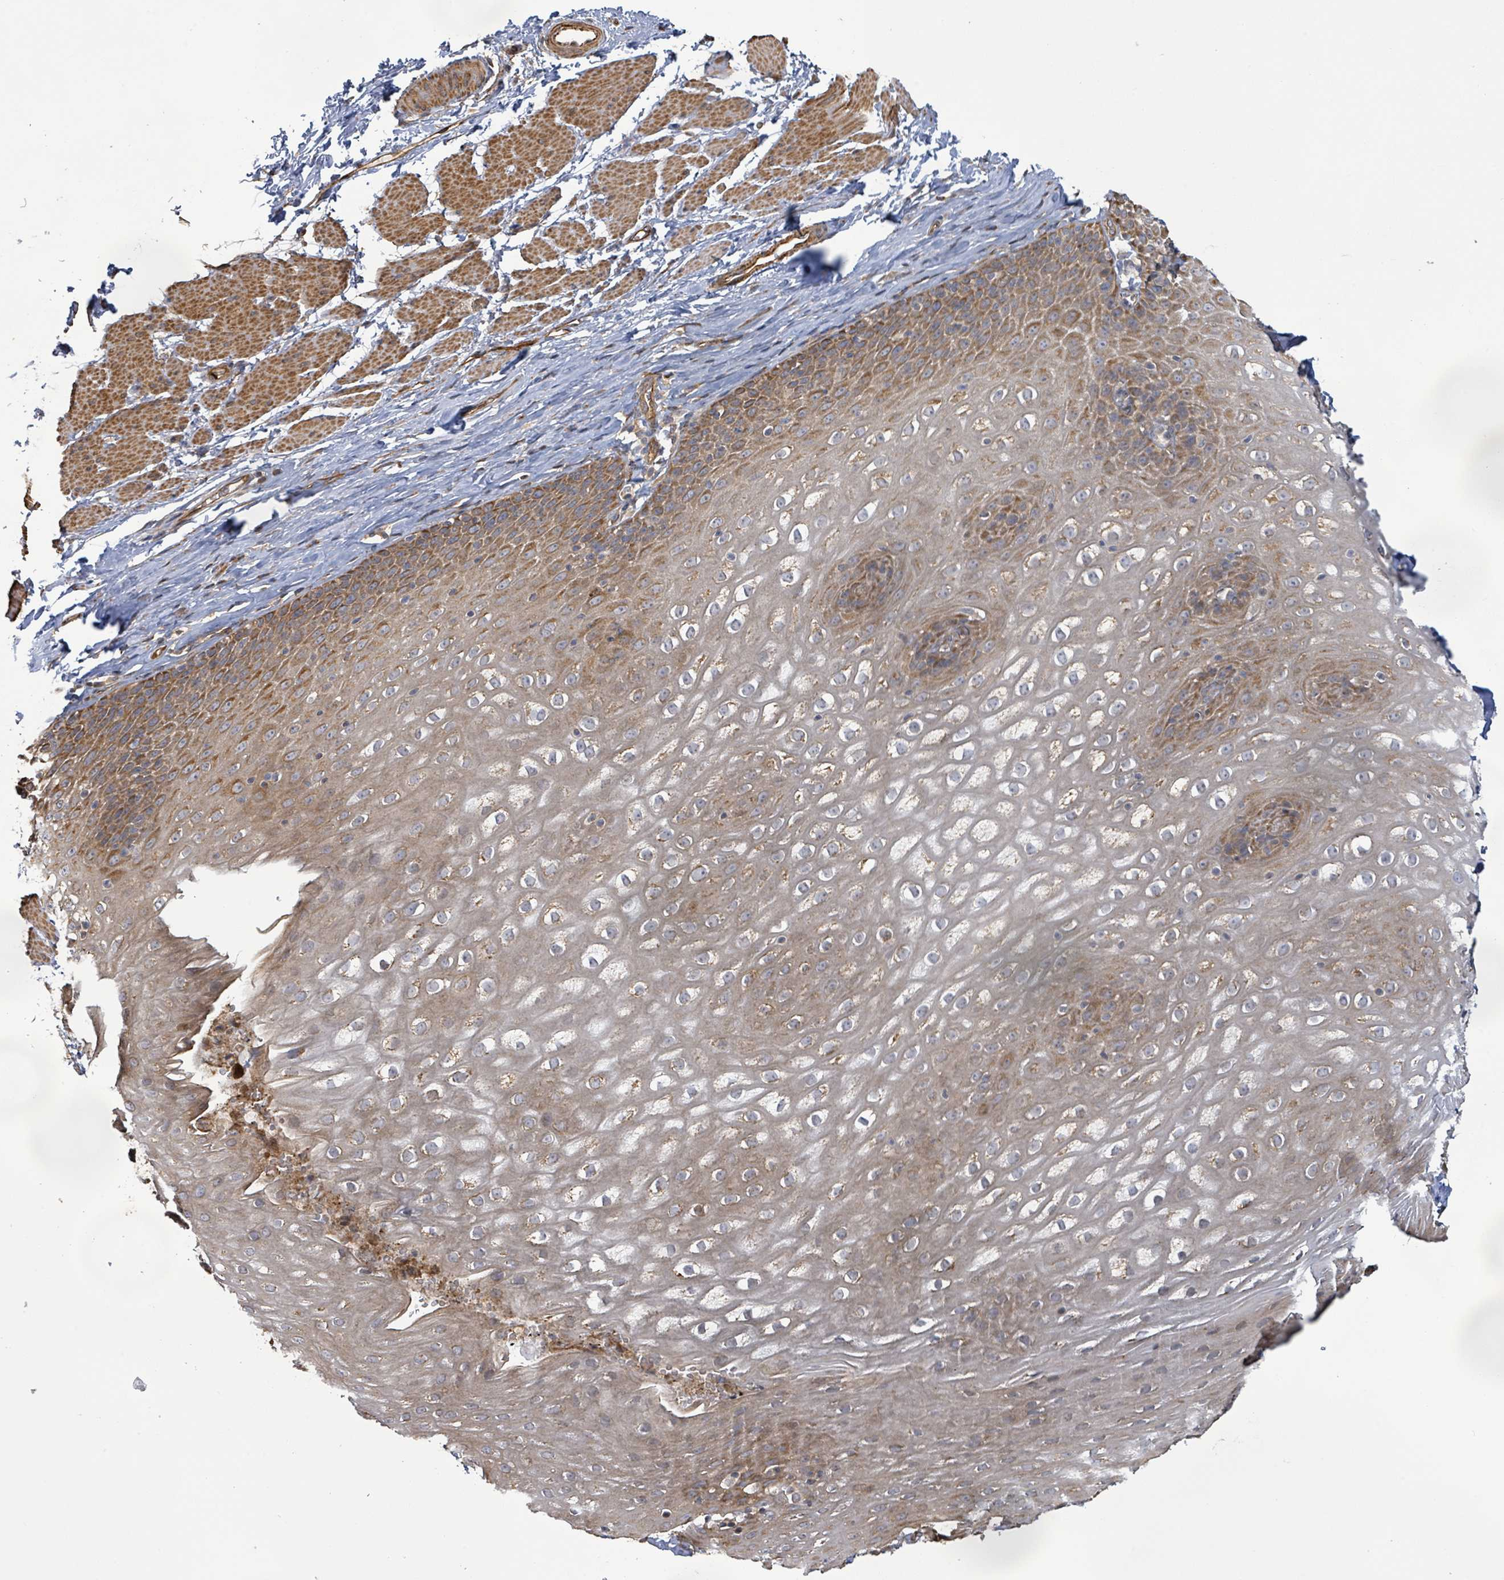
{"staining": {"intensity": "moderate", "quantity": ">75%", "location": "cytoplasmic/membranous"}, "tissue": "esophagus", "cell_type": "Squamous epithelial cells", "image_type": "normal", "snomed": [{"axis": "morphology", "description": "Normal tissue, NOS"}, {"axis": "topography", "description": "Esophagus"}], "caption": "Human esophagus stained for a protein (brown) displays moderate cytoplasmic/membranous positive positivity in approximately >75% of squamous epithelial cells.", "gene": "KBTBD11", "patient": {"sex": "female", "age": 61}}